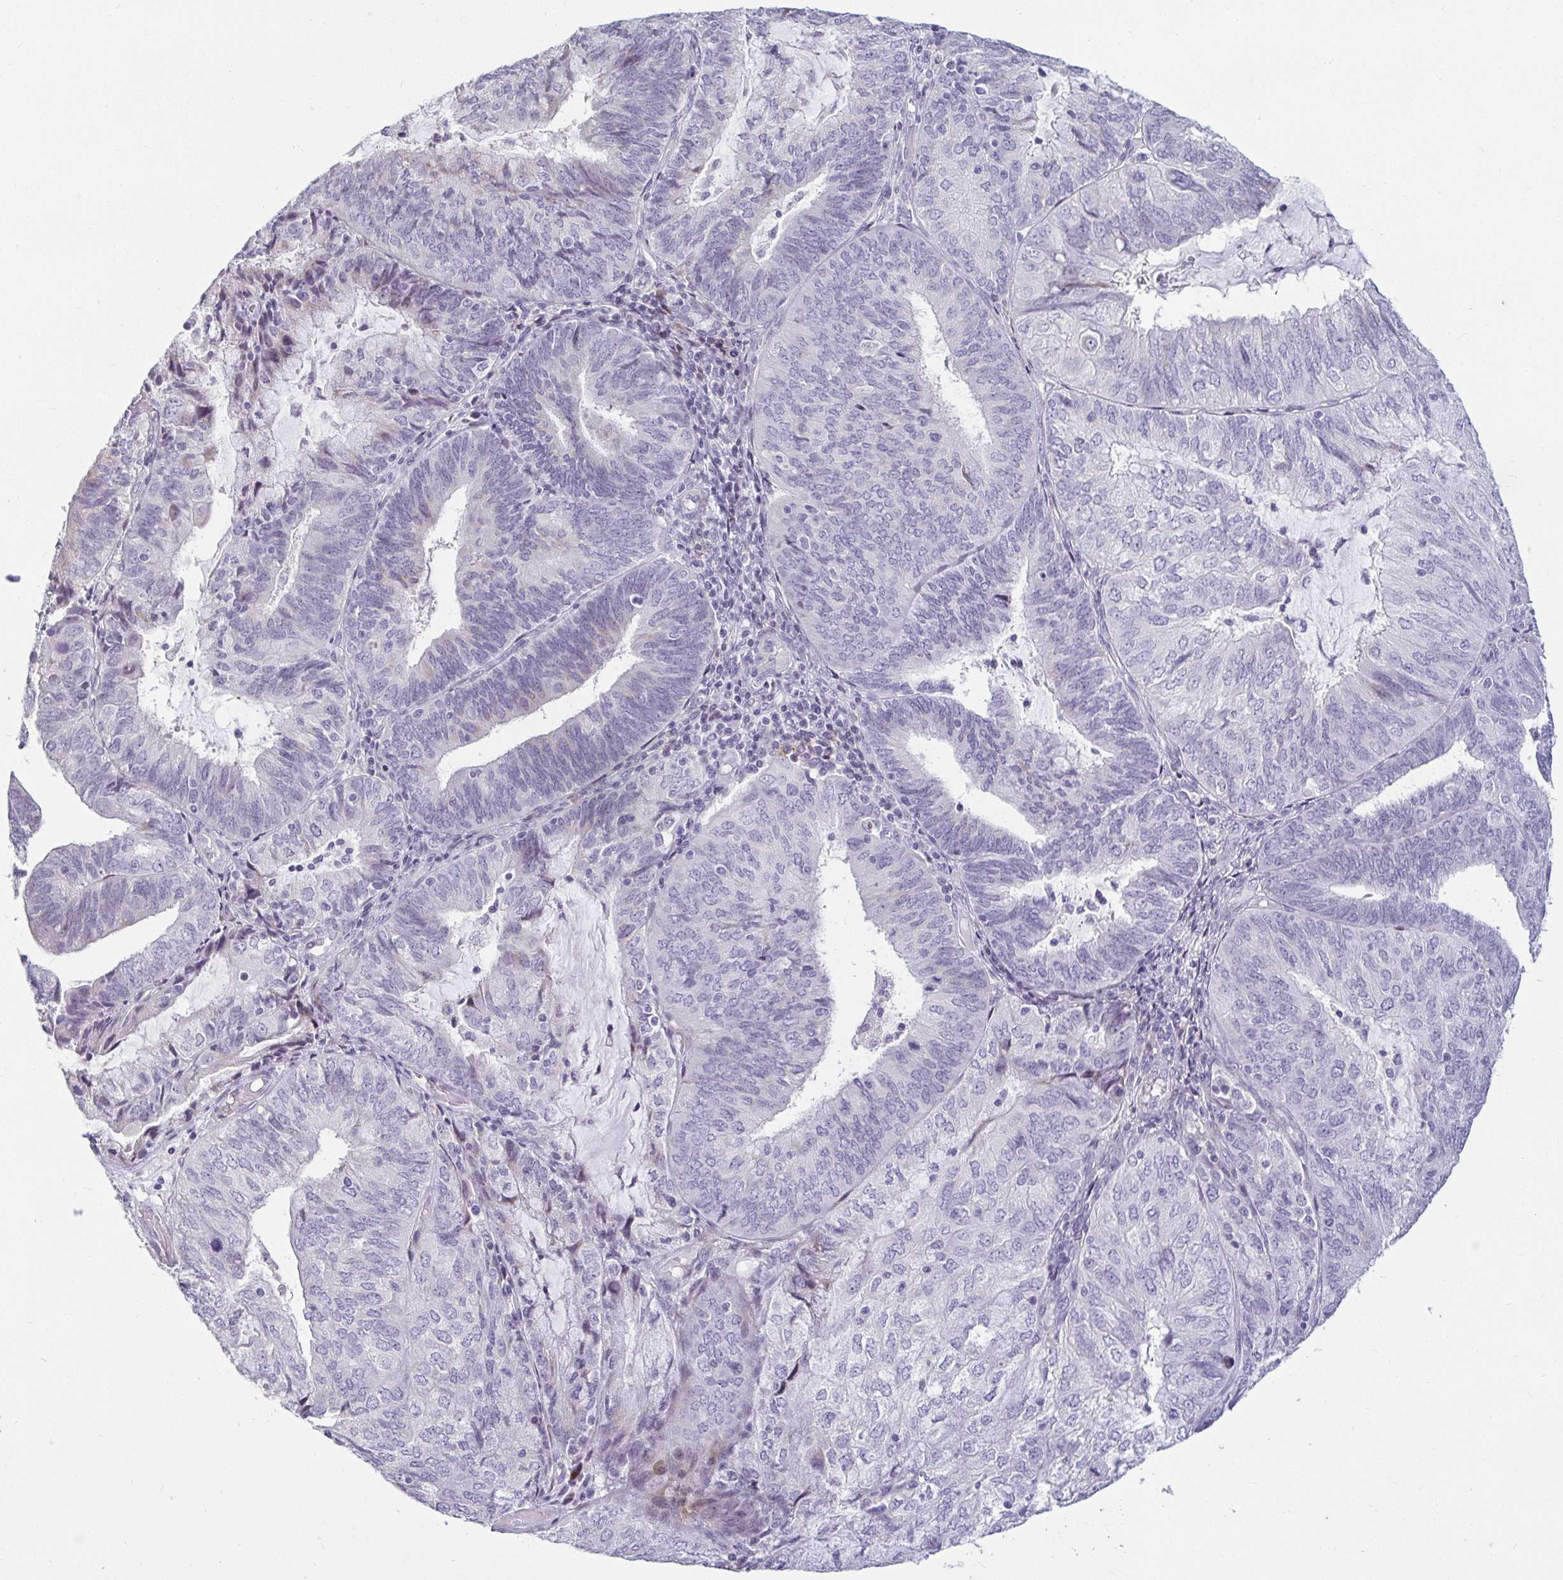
{"staining": {"intensity": "negative", "quantity": "none", "location": "none"}, "tissue": "endometrial cancer", "cell_type": "Tumor cells", "image_type": "cancer", "snomed": [{"axis": "morphology", "description": "Adenocarcinoma, NOS"}, {"axis": "topography", "description": "Endometrium"}], "caption": "Tumor cells are negative for protein expression in human endometrial cancer (adenocarcinoma).", "gene": "CR2", "patient": {"sex": "female", "age": 81}}